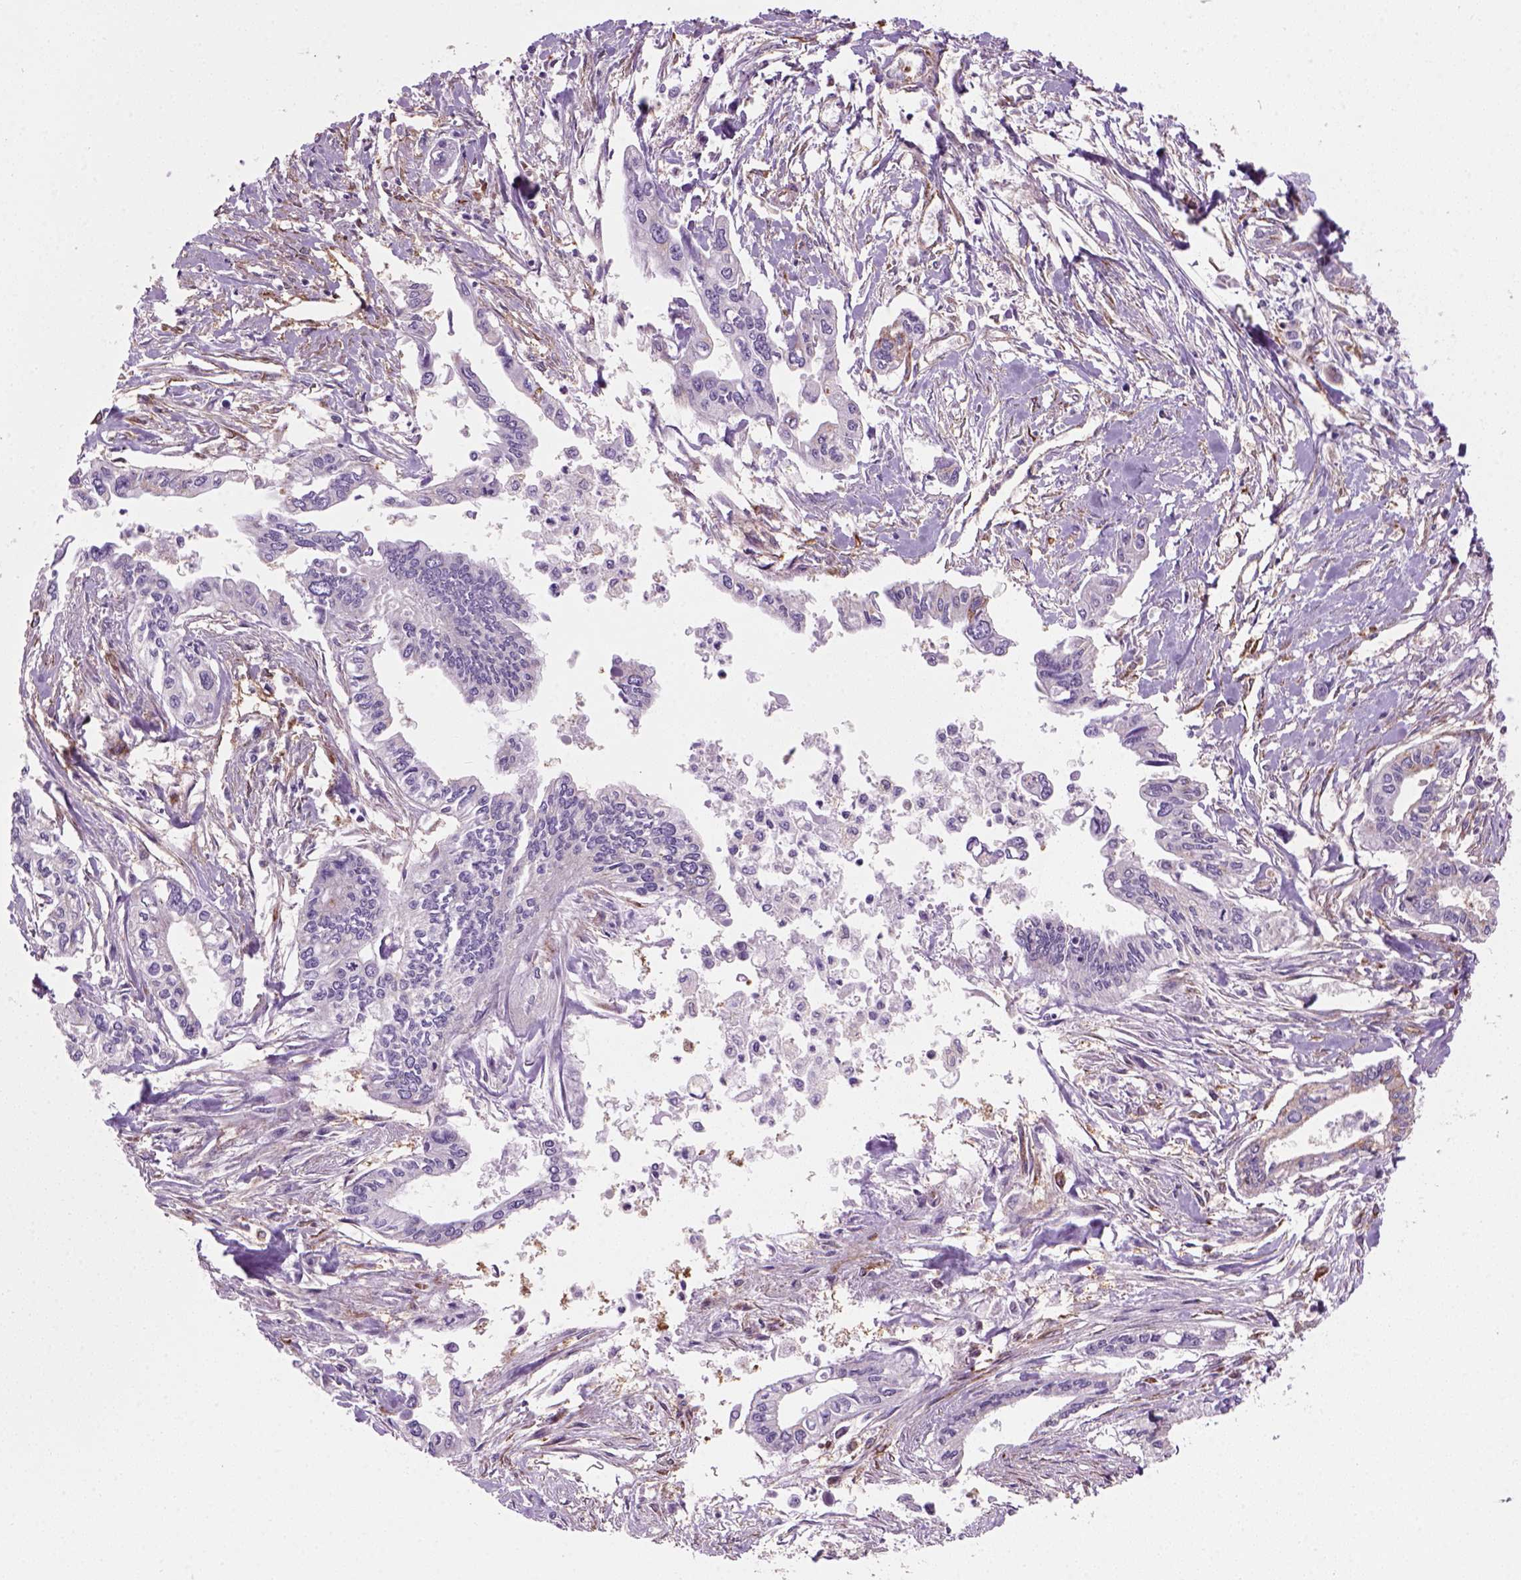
{"staining": {"intensity": "negative", "quantity": "none", "location": "none"}, "tissue": "pancreatic cancer", "cell_type": "Tumor cells", "image_type": "cancer", "snomed": [{"axis": "morphology", "description": "Adenocarcinoma, NOS"}, {"axis": "topography", "description": "Pancreas"}], "caption": "This is a micrograph of IHC staining of adenocarcinoma (pancreatic), which shows no staining in tumor cells. The staining is performed using DAB (3,3'-diaminobenzidine) brown chromogen with nuclei counter-stained in using hematoxylin.", "gene": "MARCKS", "patient": {"sex": "male", "age": 60}}